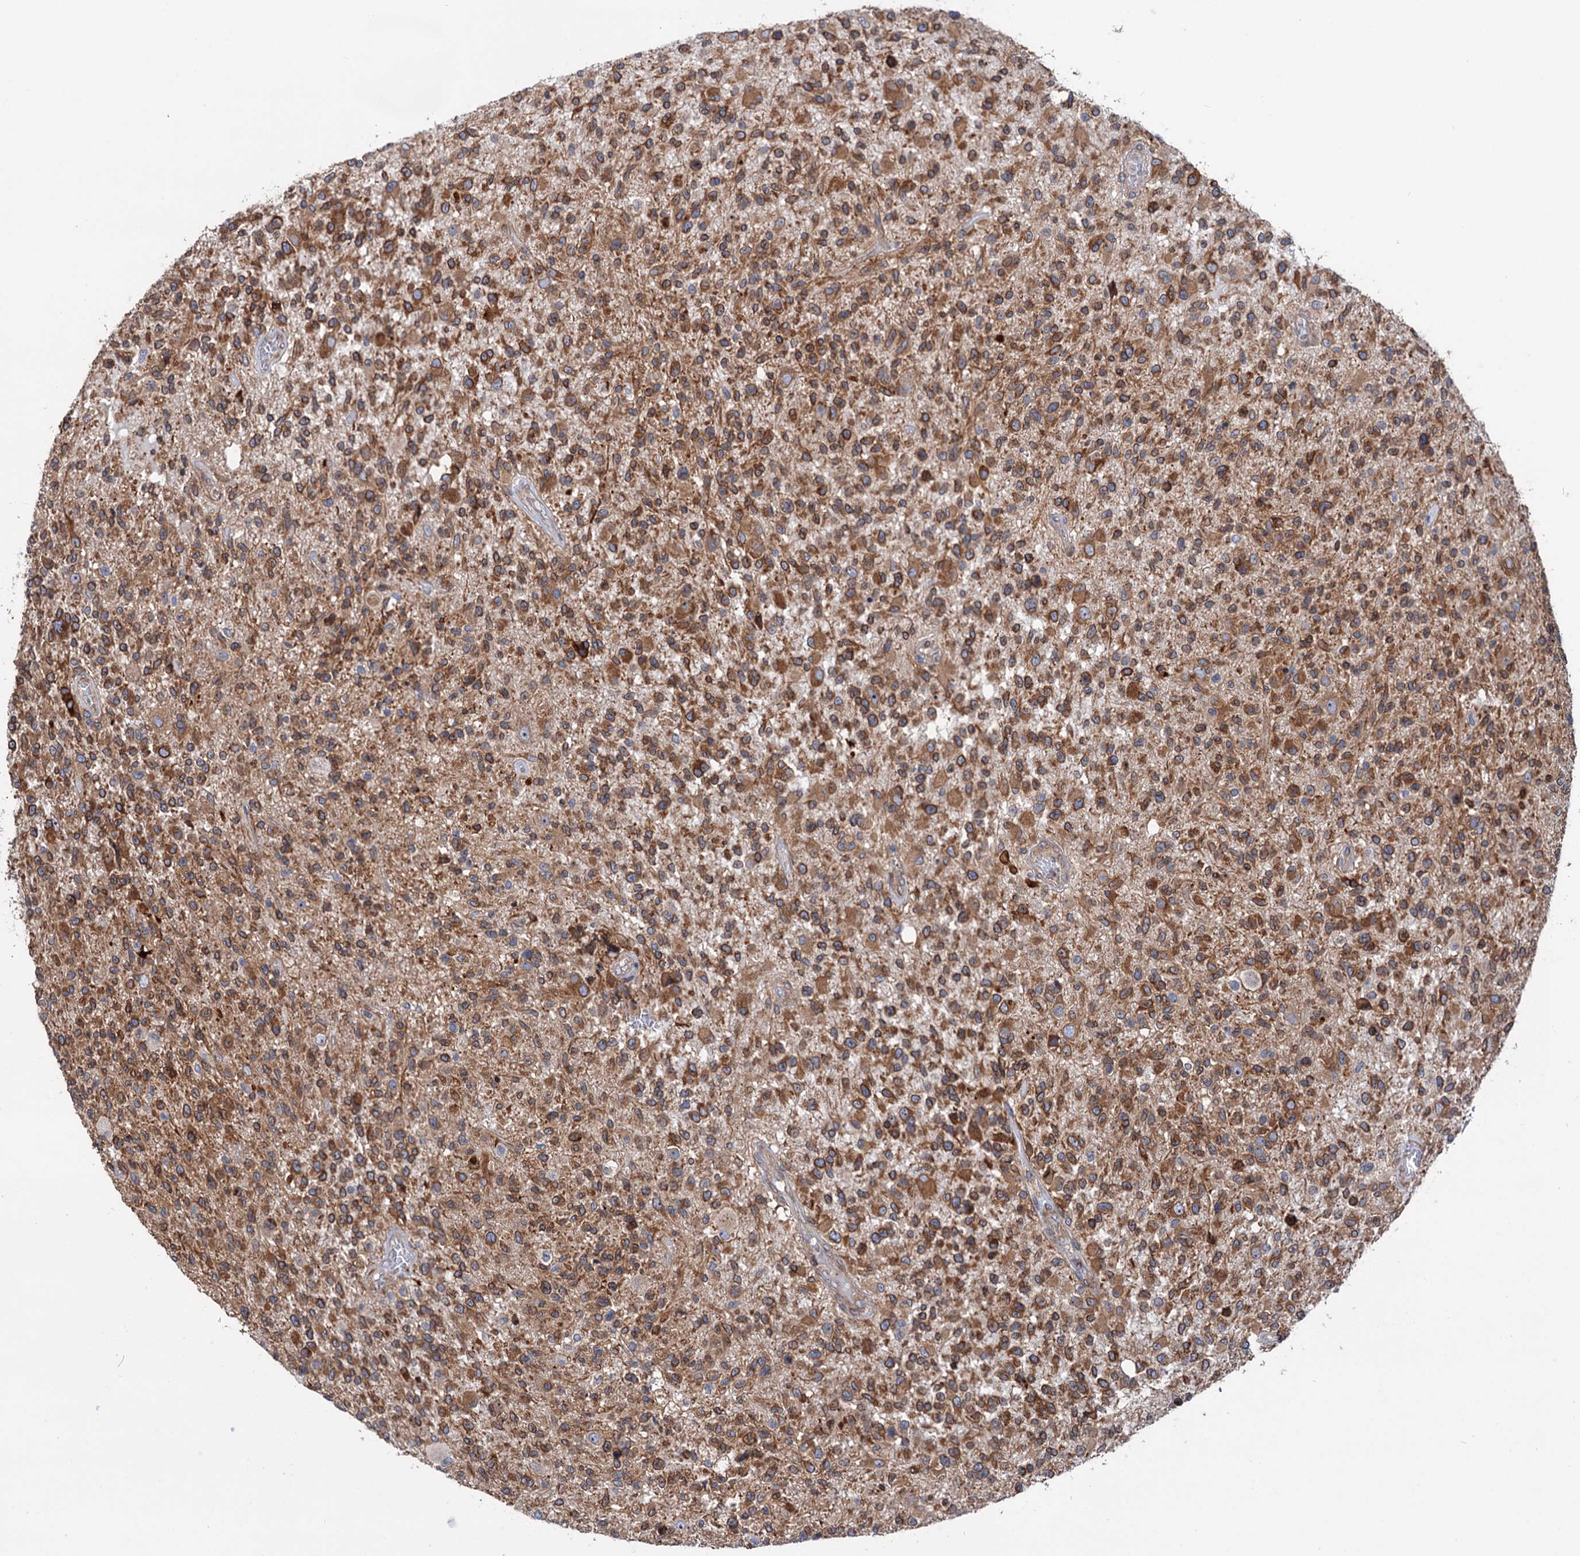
{"staining": {"intensity": "strong", "quantity": ">75%", "location": "cytoplasmic/membranous"}, "tissue": "glioma", "cell_type": "Tumor cells", "image_type": "cancer", "snomed": [{"axis": "morphology", "description": "Glioma, malignant, High grade"}, {"axis": "morphology", "description": "Glioblastoma, NOS"}, {"axis": "topography", "description": "Brain"}], "caption": "This is an image of immunohistochemistry (IHC) staining of glioma, which shows strong expression in the cytoplasmic/membranous of tumor cells.", "gene": "PTDSS2", "patient": {"sex": "male", "age": 60}}